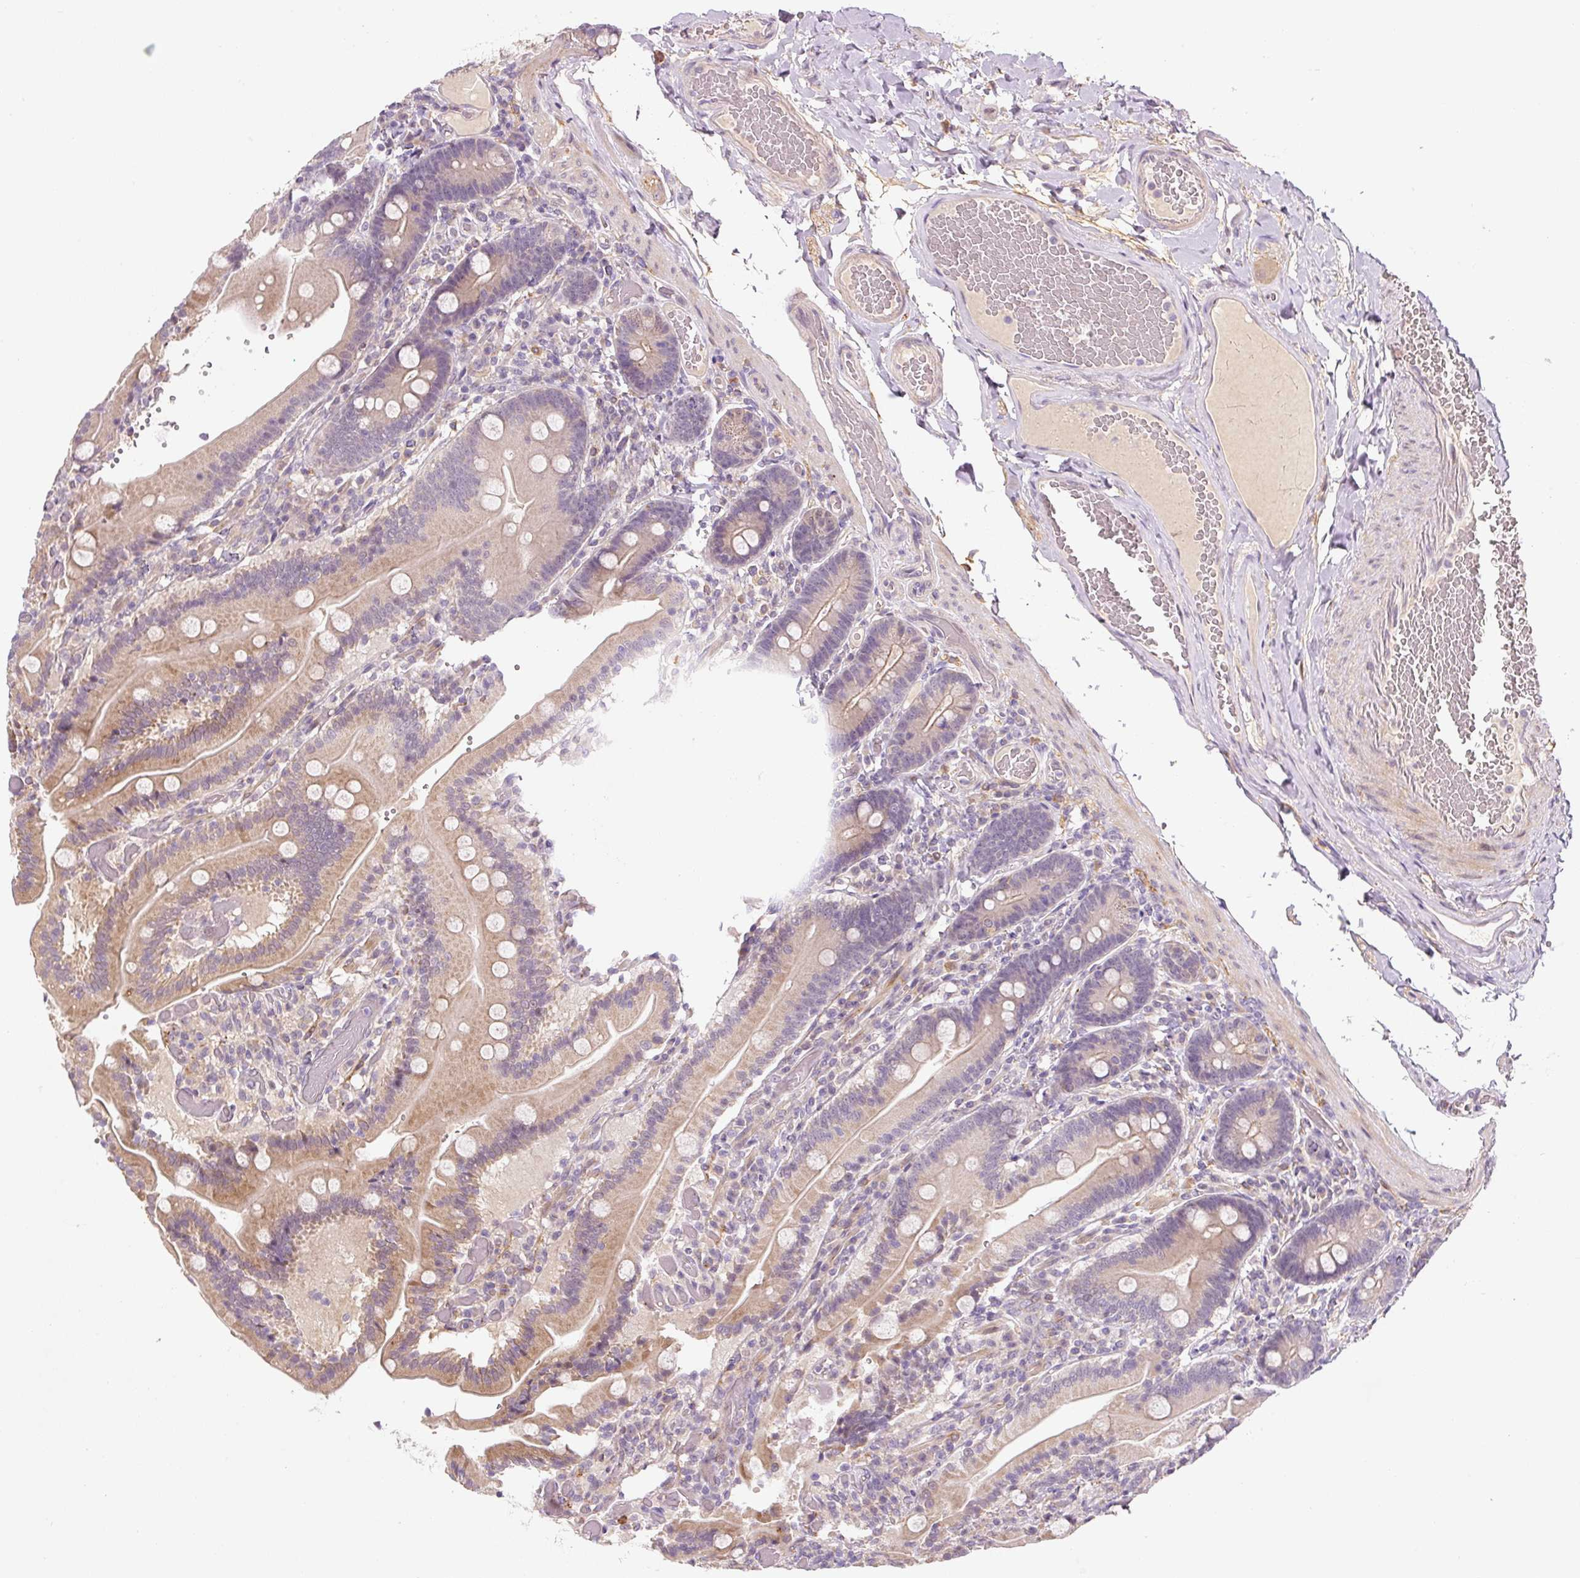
{"staining": {"intensity": "weak", "quantity": ">75%", "location": "cytoplasmic/membranous"}, "tissue": "duodenum", "cell_type": "Glandular cells", "image_type": "normal", "snomed": [{"axis": "morphology", "description": "Normal tissue, NOS"}, {"axis": "topography", "description": "Duodenum"}], "caption": "Weak cytoplasmic/membranous staining is identified in about >75% of glandular cells in unremarkable duodenum. The staining was performed using DAB (3,3'-diaminobenzidine) to visualize the protein expression in brown, while the nuclei were stained in blue with hematoxylin (Magnification: 20x).", "gene": "PRKAA2", "patient": {"sex": "female", "age": 62}}